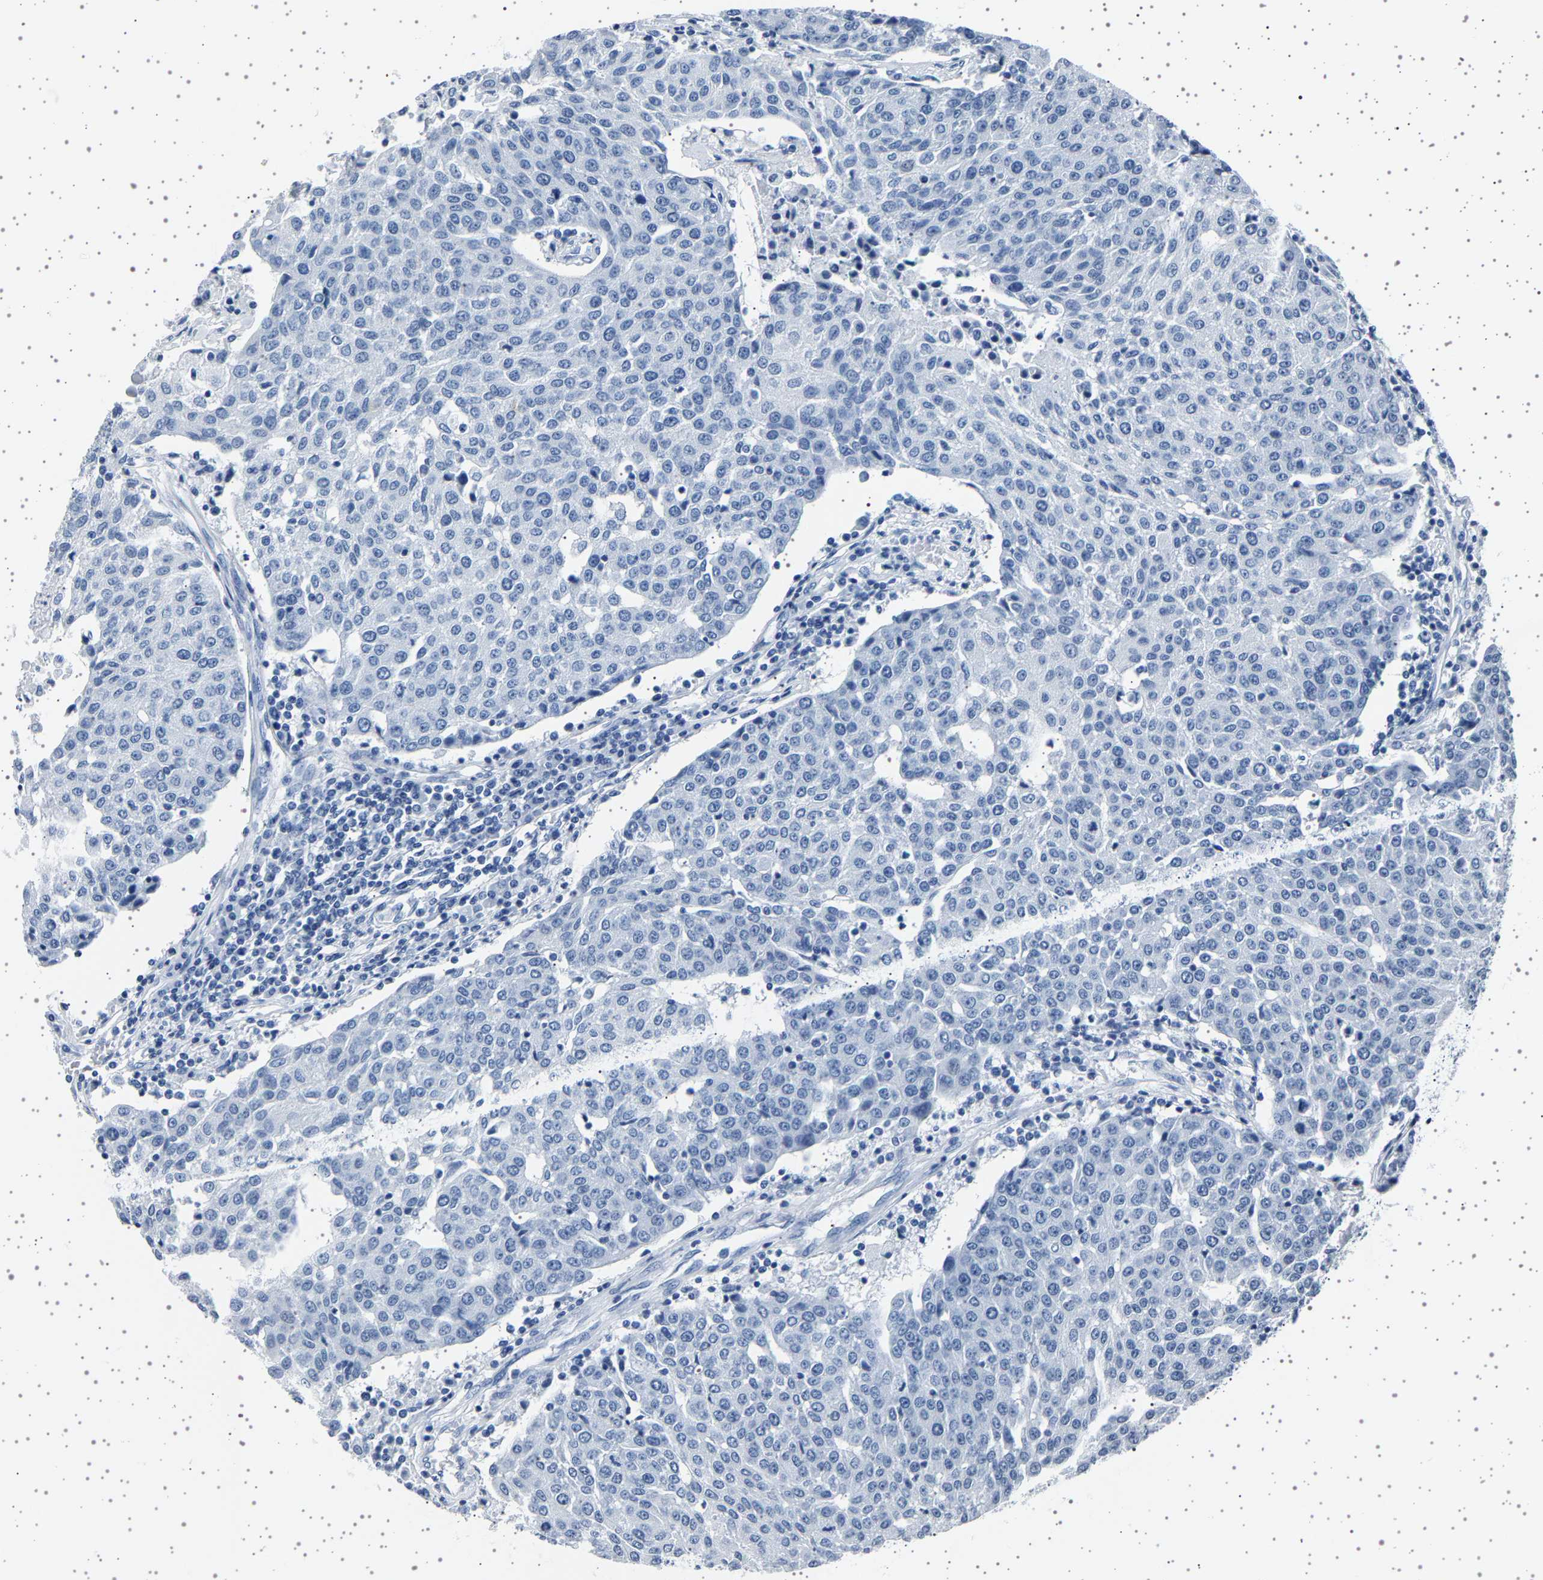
{"staining": {"intensity": "negative", "quantity": "none", "location": "none"}, "tissue": "urothelial cancer", "cell_type": "Tumor cells", "image_type": "cancer", "snomed": [{"axis": "morphology", "description": "Urothelial carcinoma, High grade"}, {"axis": "topography", "description": "Urinary bladder"}], "caption": "High magnification brightfield microscopy of urothelial cancer stained with DAB (3,3'-diaminobenzidine) (brown) and counterstained with hematoxylin (blue): tumor cells show no significant expression.", "gene": "TFF3", "patient": {"sex": "female", "age": 85}}